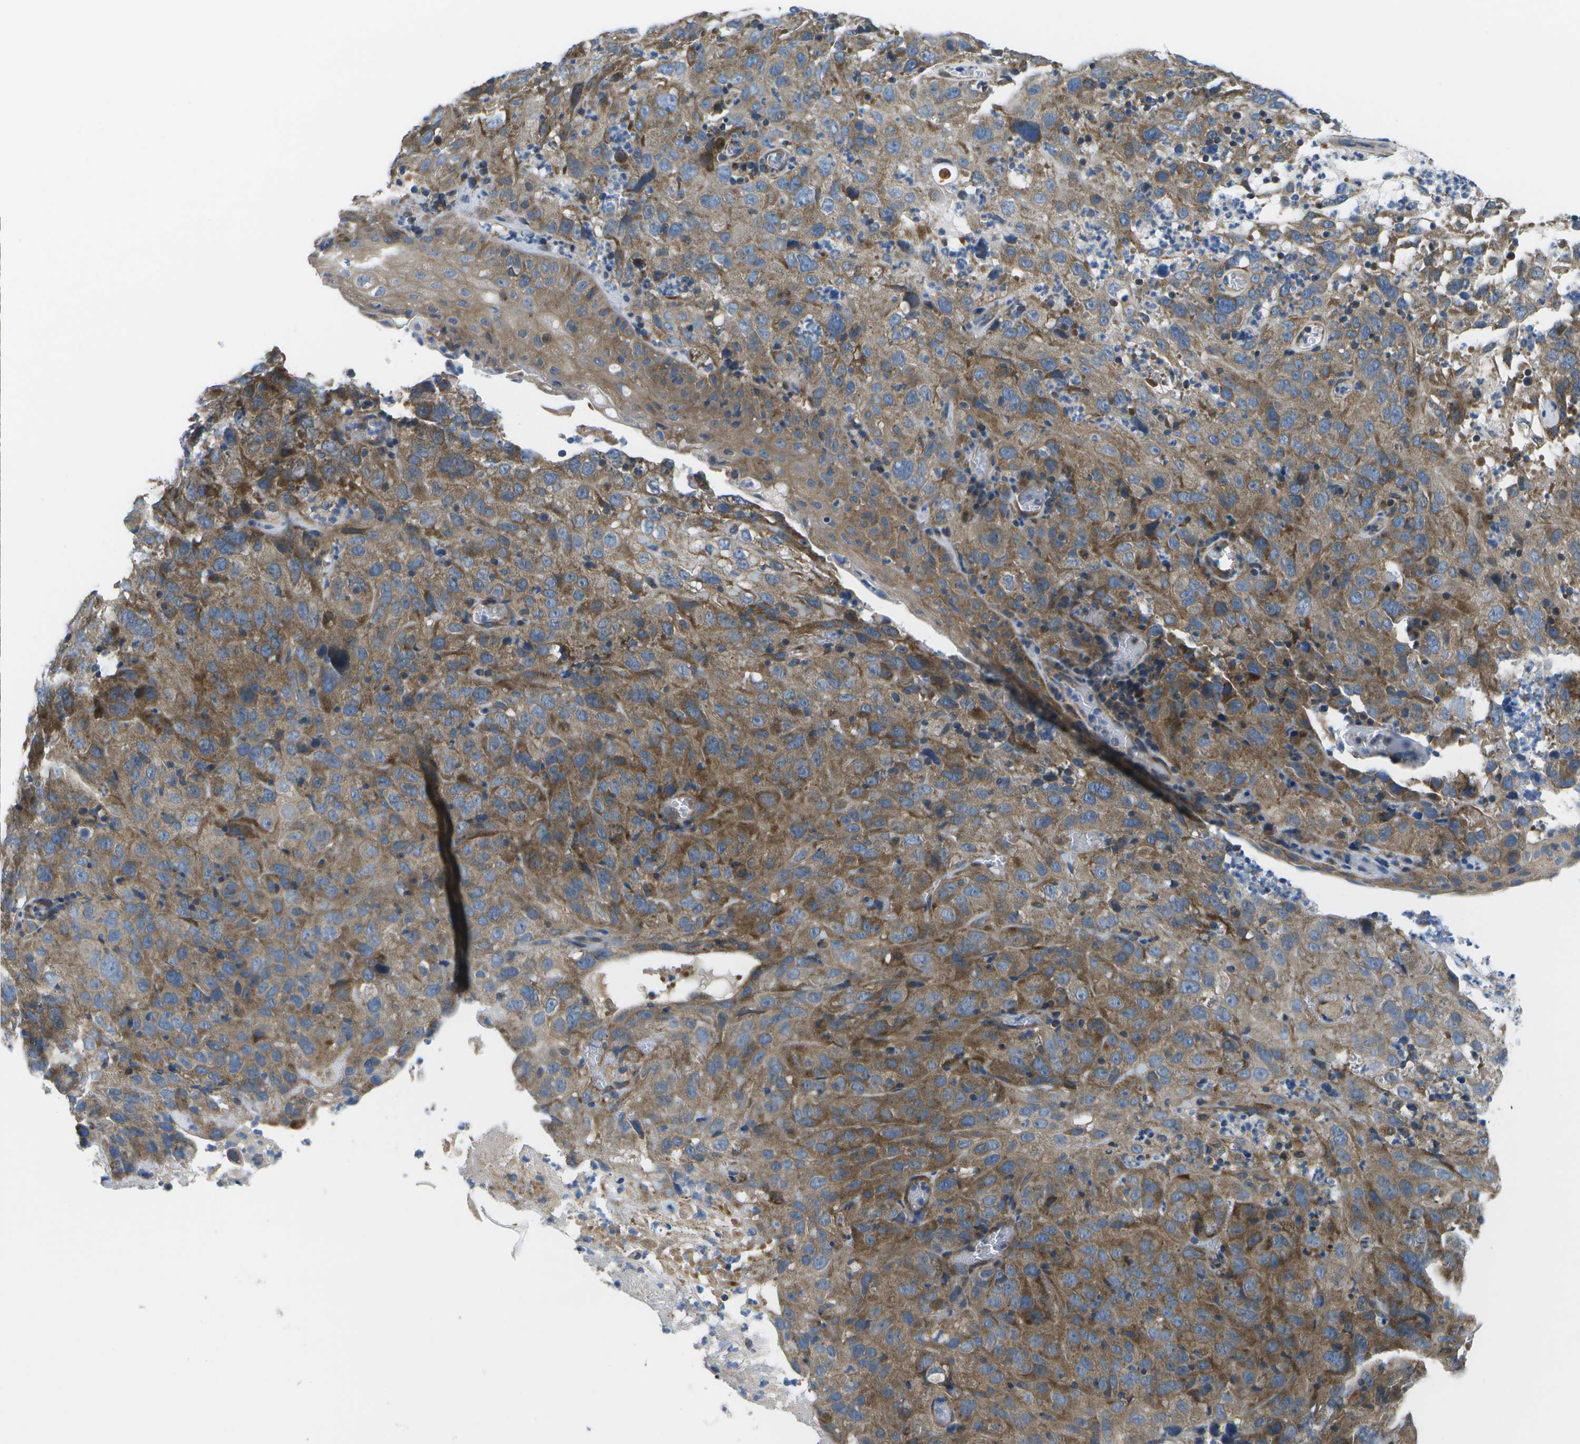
{"staining": {"intensity": "moderate", "quantity": ">75%", "location": "cytoplasmic/membranous"}, "tissue": "cervical cancer", "cell_type": "Tumor cells", "image_type": "cancer", "snomed": [{"axis": "morphology", "description": "Squamous cell carcinoma, NOS"}, {"axis": "topography", "description": "Cervix"}], "caption": "Human cervical squamous cell carcinoma stained with a brown dye demonstrates moderate cytoplasmic/membranous positive staining in approximately >75% of tumor cells.", "gene": "MVK", "patient": {"sex": "female", "age": 32}}